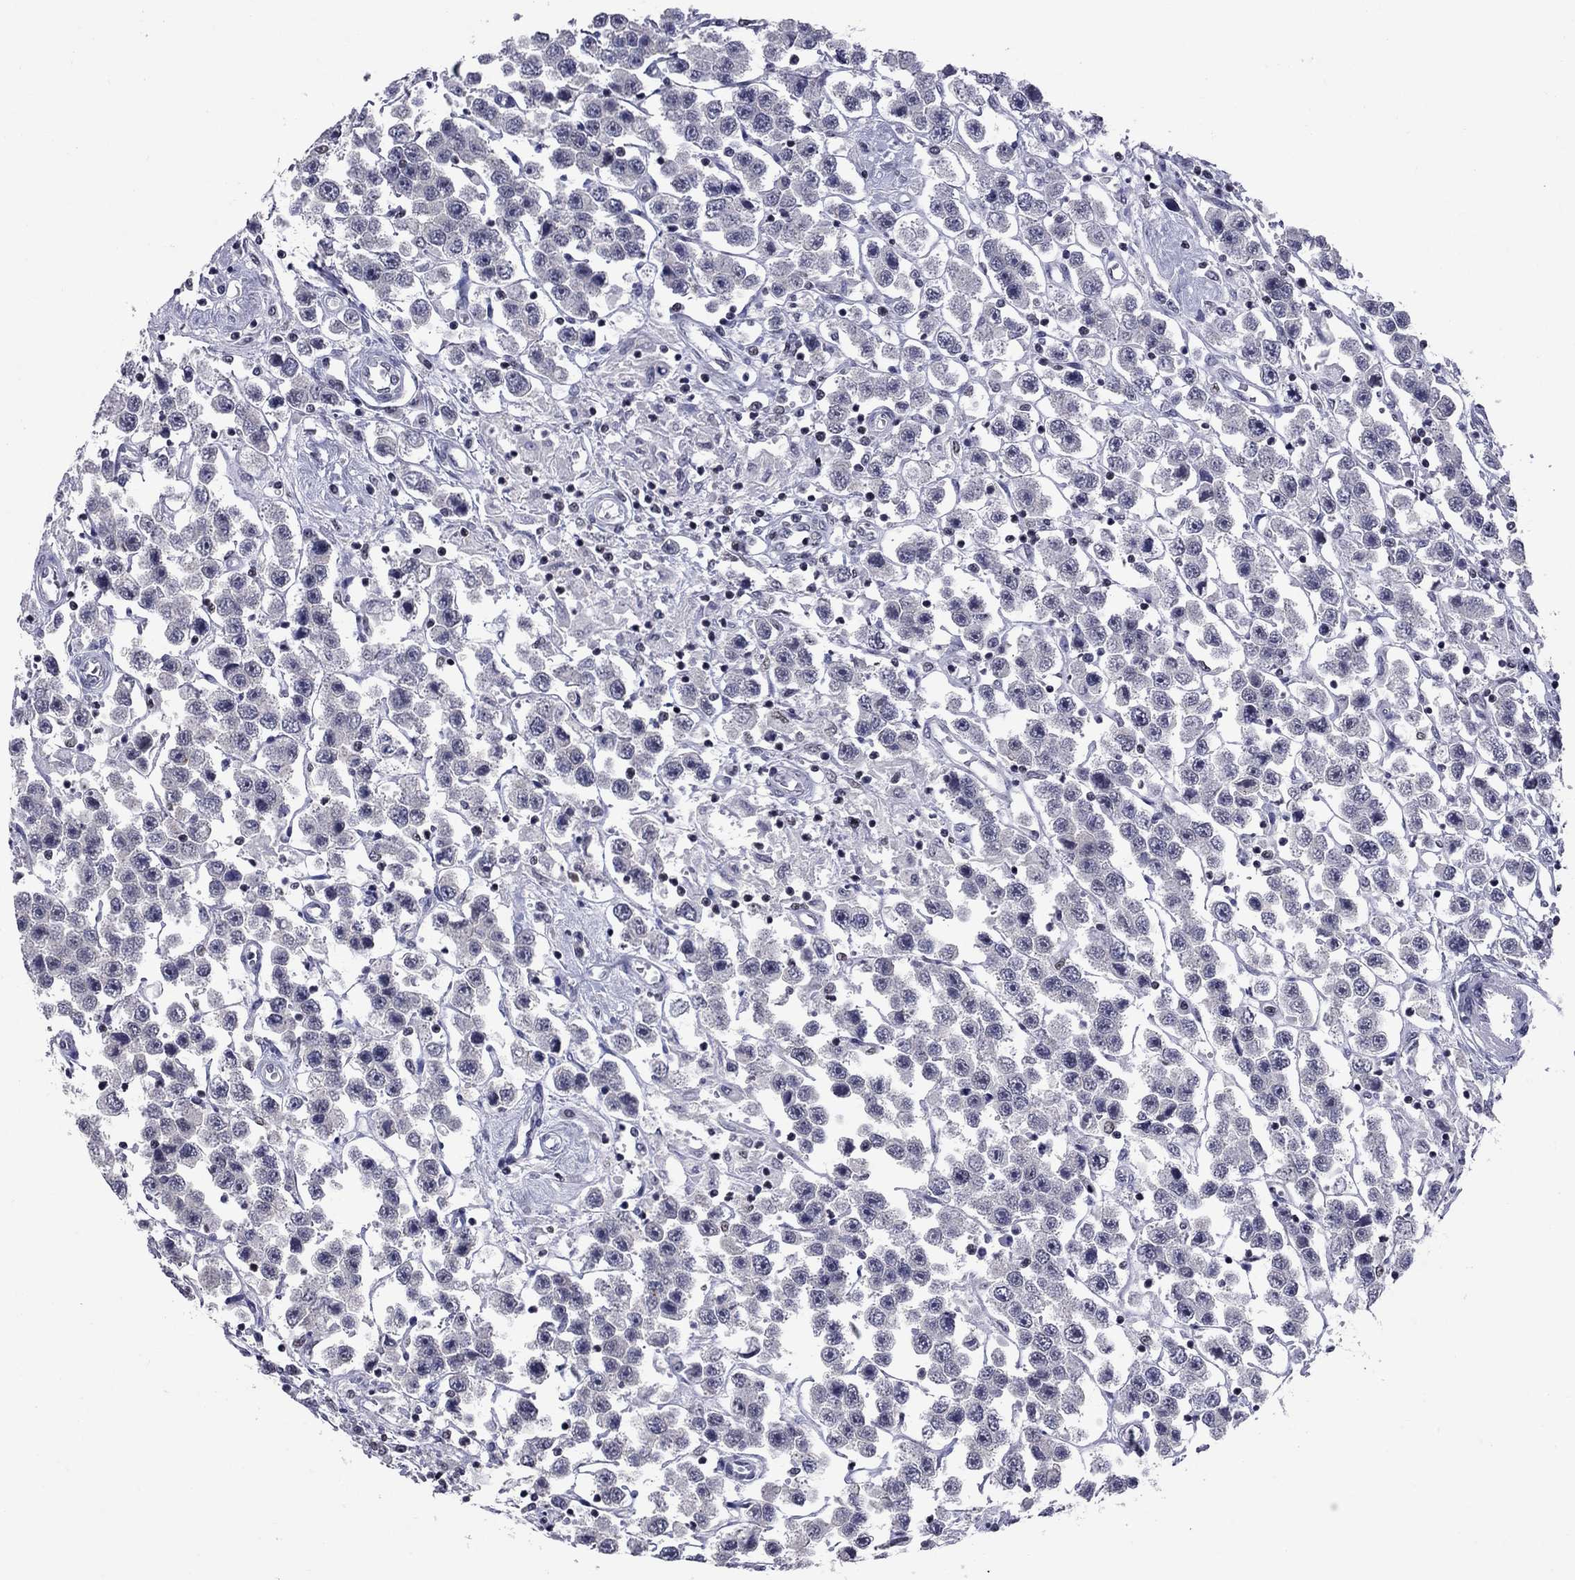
{"staining": {"intensity": "negative", "quantity": "none", "location": "none"}, "tissue": "testis cancer", "cell_type": "Tumor cells", "image_type": "cancer", "snomed": [{"axis": "morphology", "description": "Seminoma, NOS"}, {"axis": "topography", "description": "Testis"}], "caption": "A high-resolution micrograph shows IHC staining of testis seminoma, which exhibits no significant positivity in tumor cells. The staining was performed using DAB to visualize the protein expression in brown, while the nuclei were stained in blue with hematoxylin (Magnification: 20x).", "gene": "TAF9", "patient": {"sex": "male", "age": 45}}